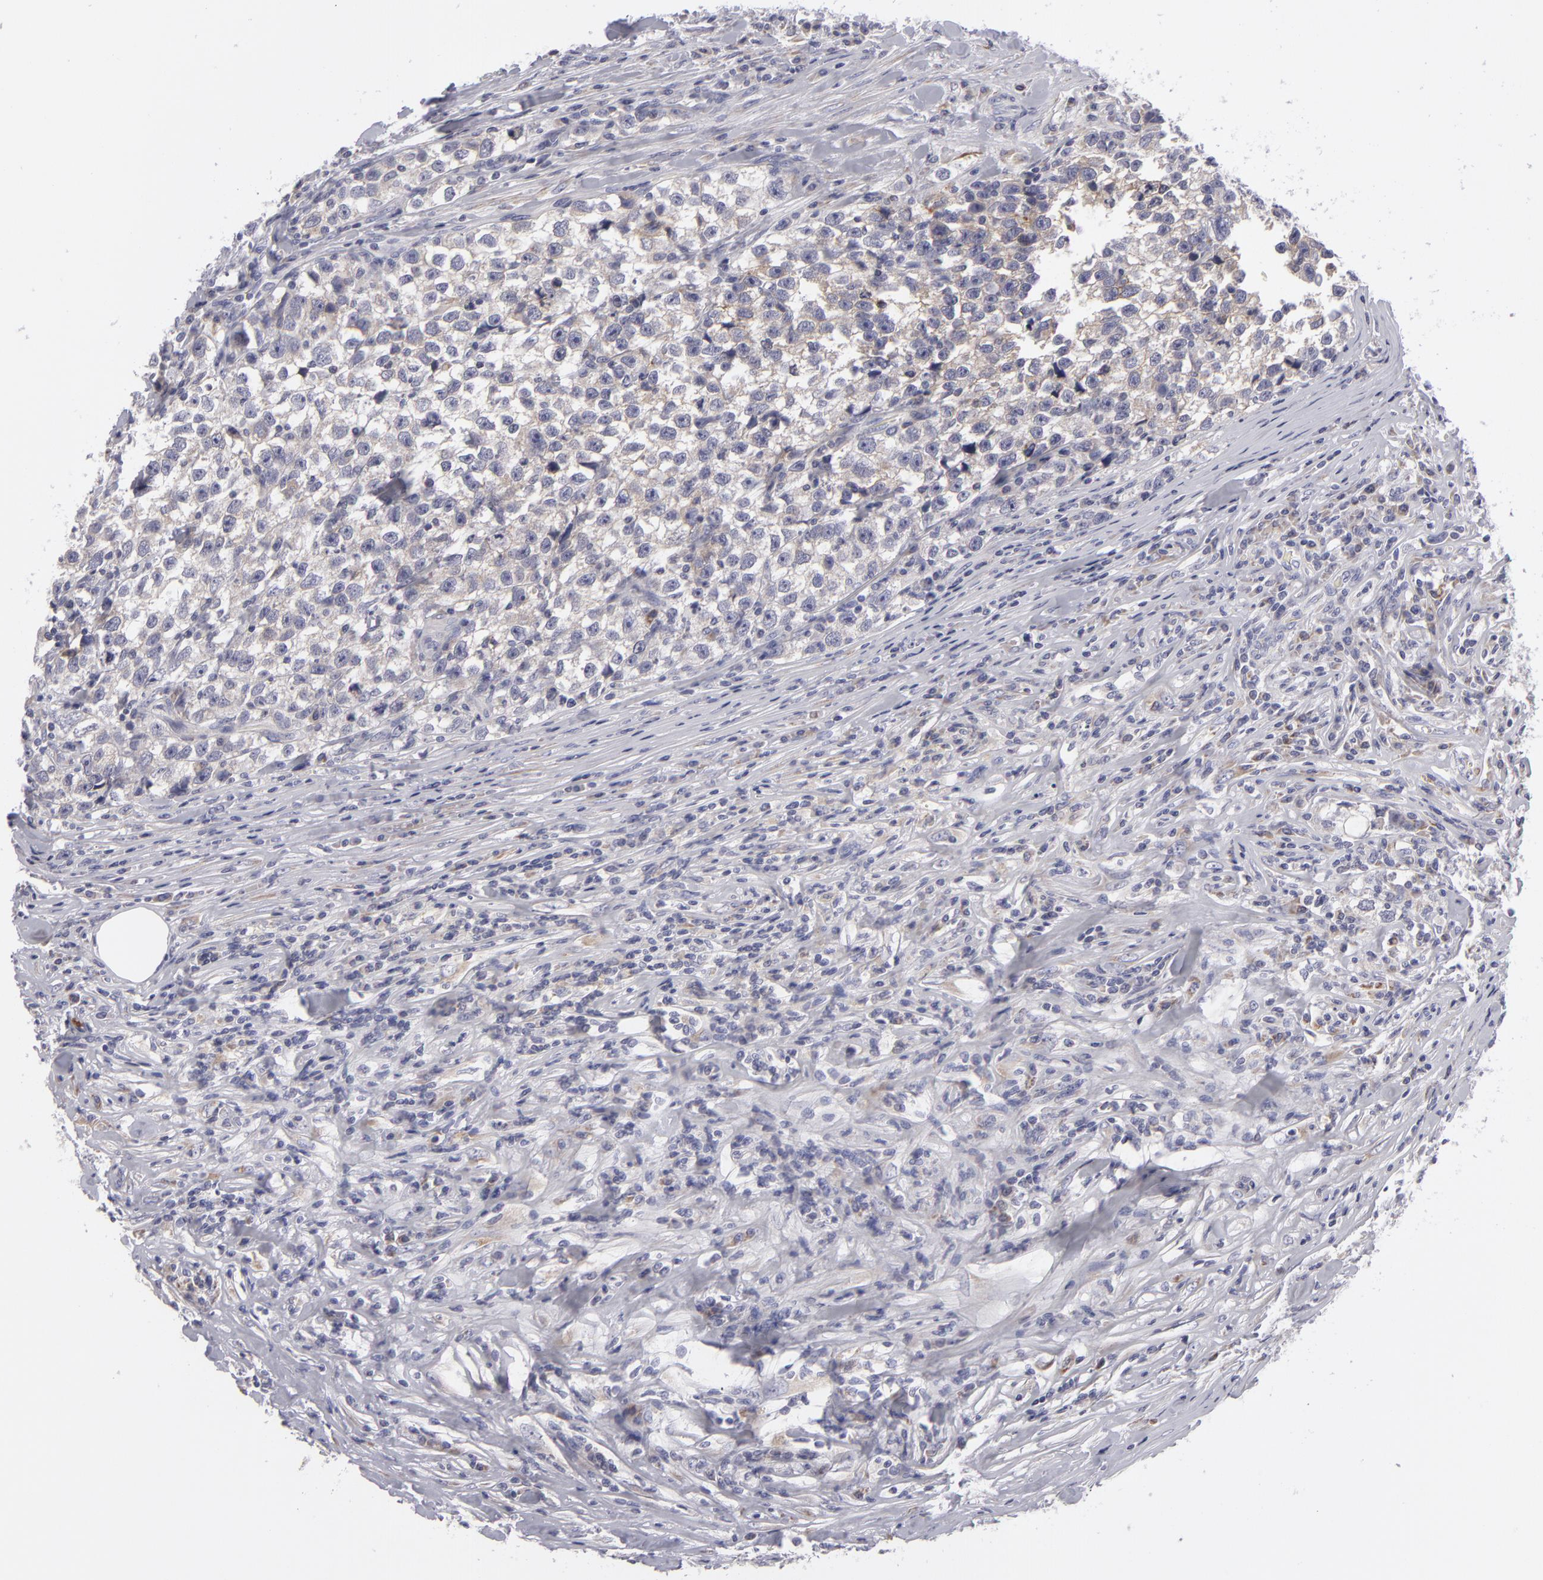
{"staining": {"intensity": "weak", "quantity": "25%-75%", "location": "cytoplasmic/membranous"}, "tissue": "testis cancer", "cell_type": "Tumor cells", "image_type": "cancer", "snomed": [{"axis": "morphology", "description": "Seminoma, NOS"}, {"axis": "morphology", "description": "Carcinoma, Embryonal, NOS"}, {"axis": "topography", "description": "Testis"}], "caption": "A low amount of weak cytoplasmic/membranous staining is appreciated in approximately 25%-75% of tumor cells in testis cancer (embryonal carcinoma) tissue.", "gene": "ATP2B3", "patient": {"sex": "male", "age": 30}}